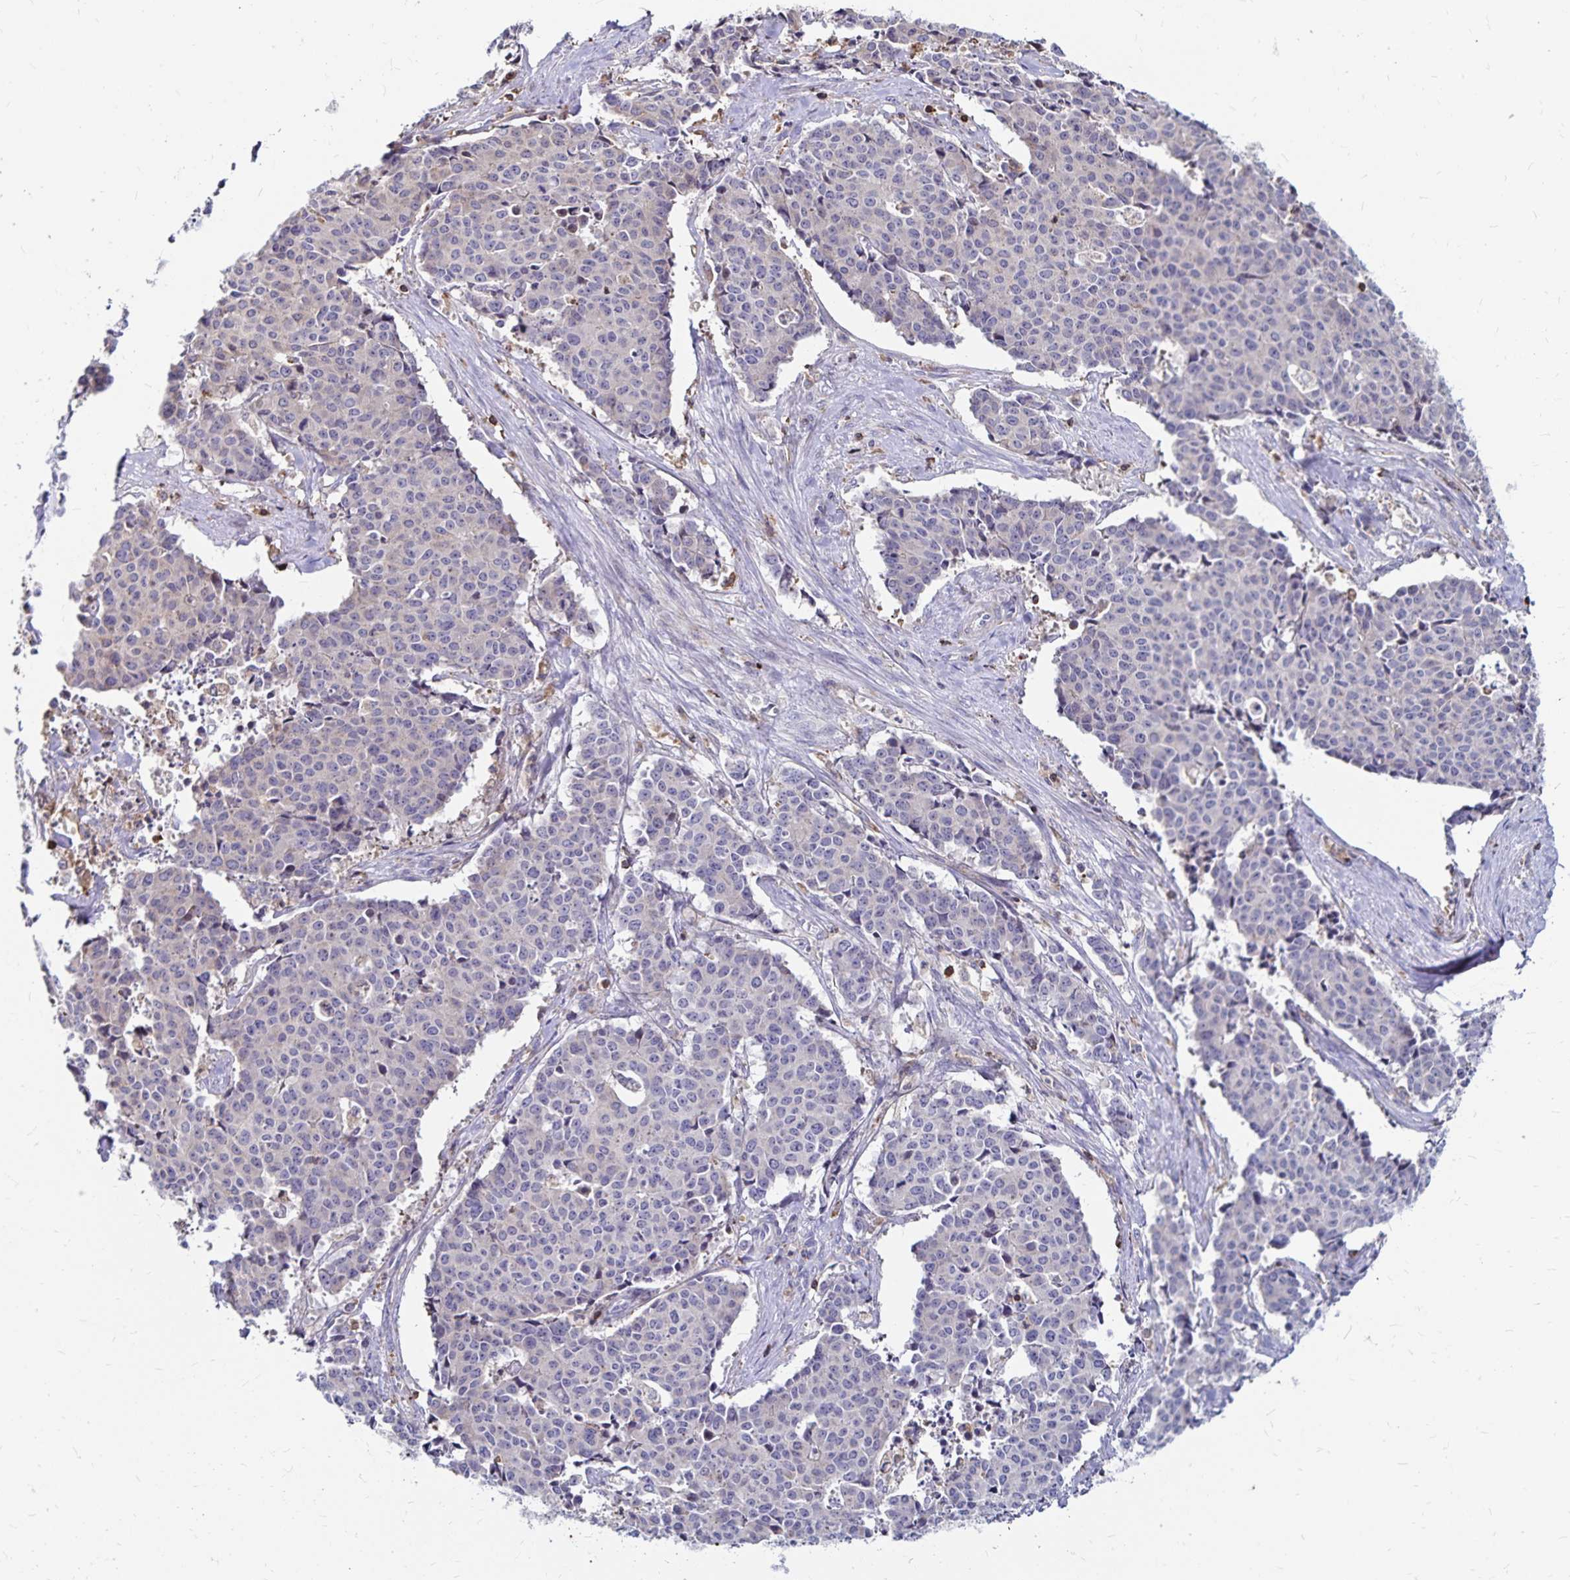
{"staining": {"intensity": "negative", "quantity": "none", "location": "none"}, "tissue": "cervical cancer", "cell_type": "Tumor cells", "image_type": "cancer", "snomed": [{"axis": "morphology", "description": "Squamous cell carcinoma, NOS"}, {"axis": "topography", "description": "Cervix"}], "caption": "An image of squamous cell carcinoma (cervical) stained for a protein shows no brown staining in tumor cells.", "gene": "NAGPA", "patient": {"sex": "female", "age": 28}}